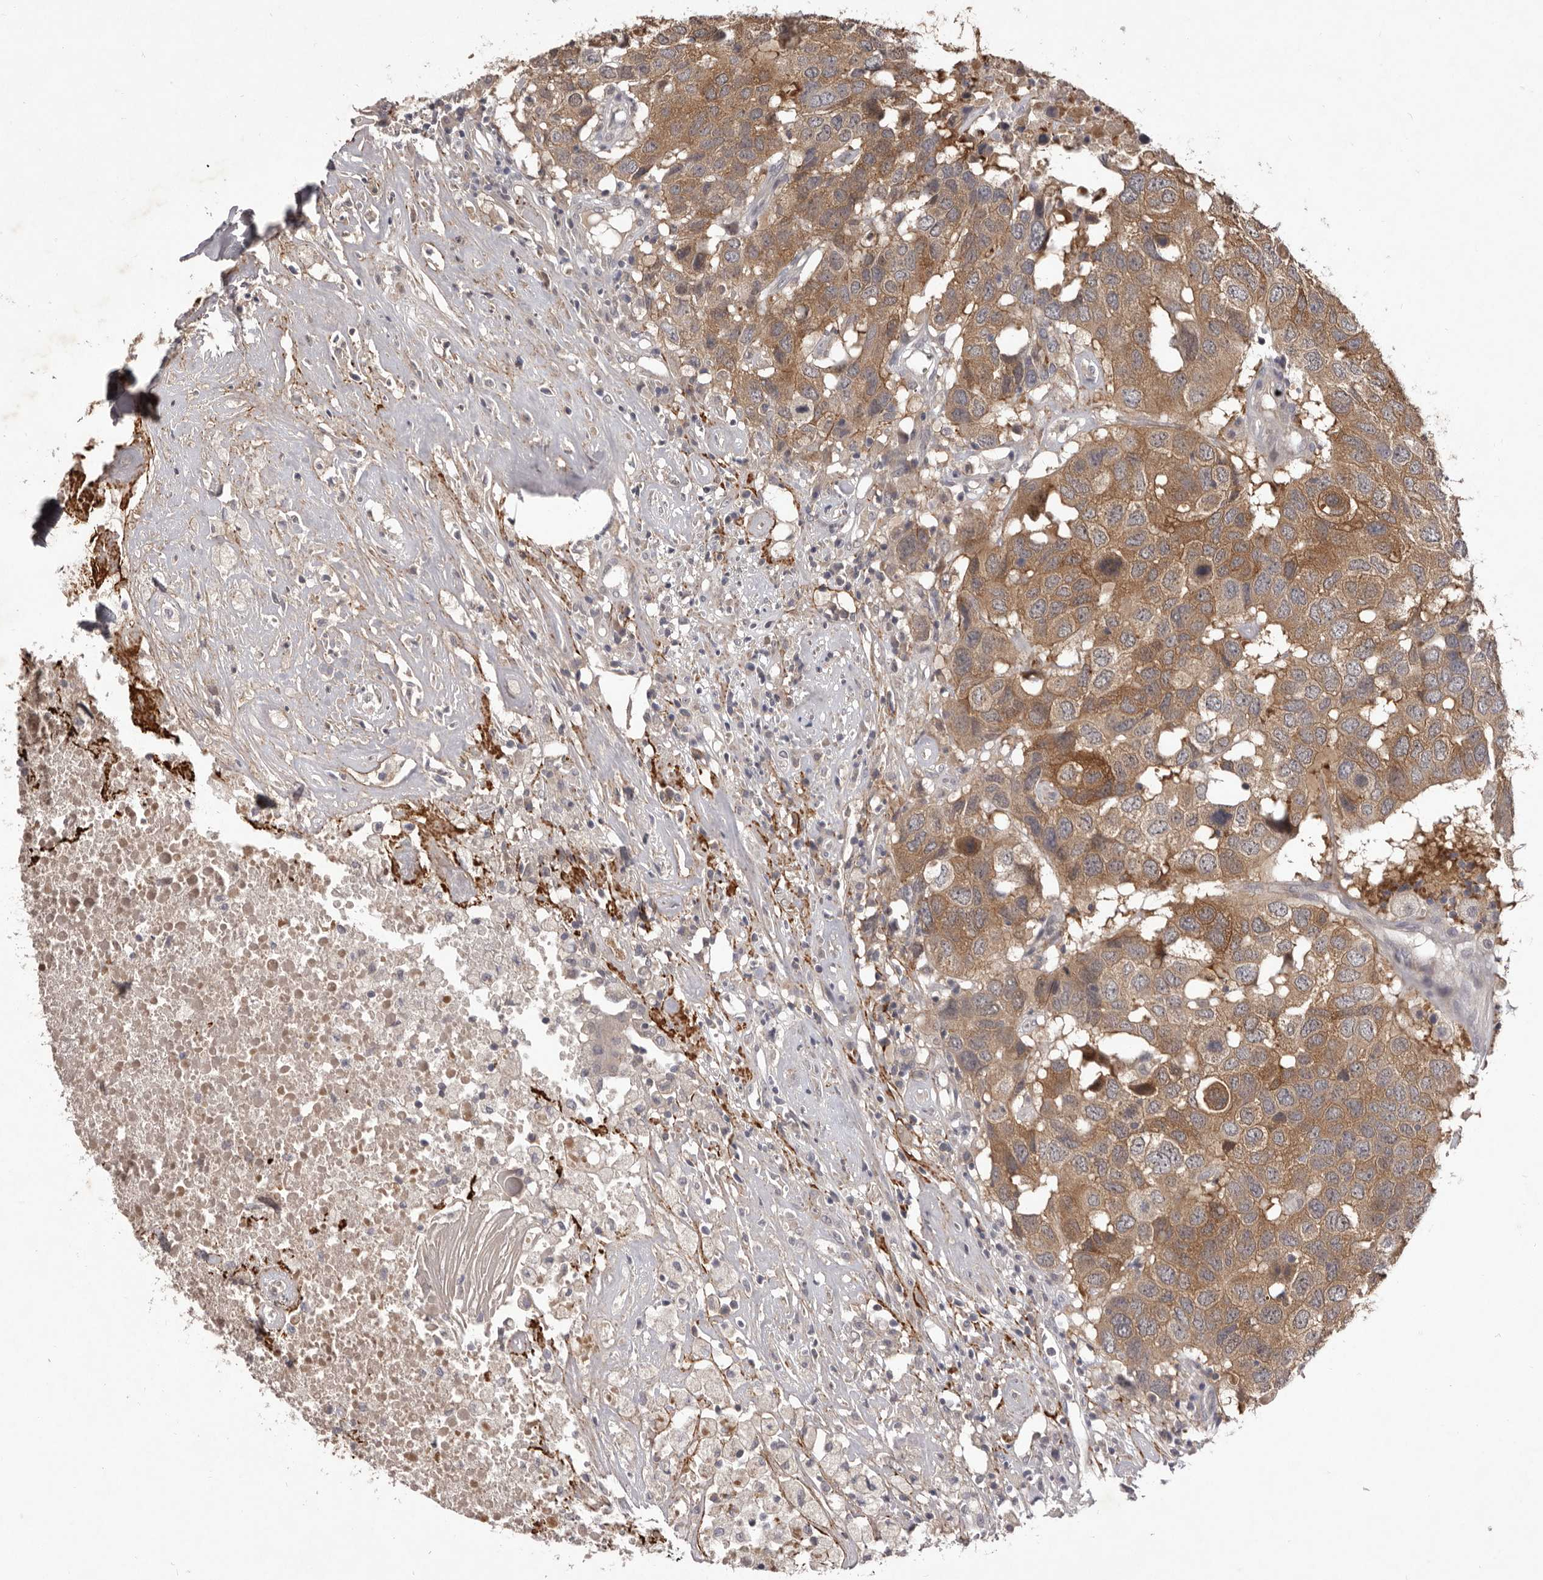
{"staining": {"intensity": "moderate", "quantity": ">75%", "location": "cytoplasmic/membranous"}, "tissue": "head and neck cancer", "cell_type": "Tumor cells", "image_type": "cancer", "snomed": [{"axis": "morphology", "description": "Squamous cell carcinoma, NOS"}, {"axis": "topography", "description": "Head-Neck"}], "caption": "Tumor cells display moderate cytoplasmic/membranous positivity in about >75% of cells in head and neck cancer. The staining is performed using DAB brown chromogen to label protein expression. The nuclei are counter-stained blue using hematoxylin.", "gene": "HBS1L", "patient": {"sex": "male", "age": 66}}